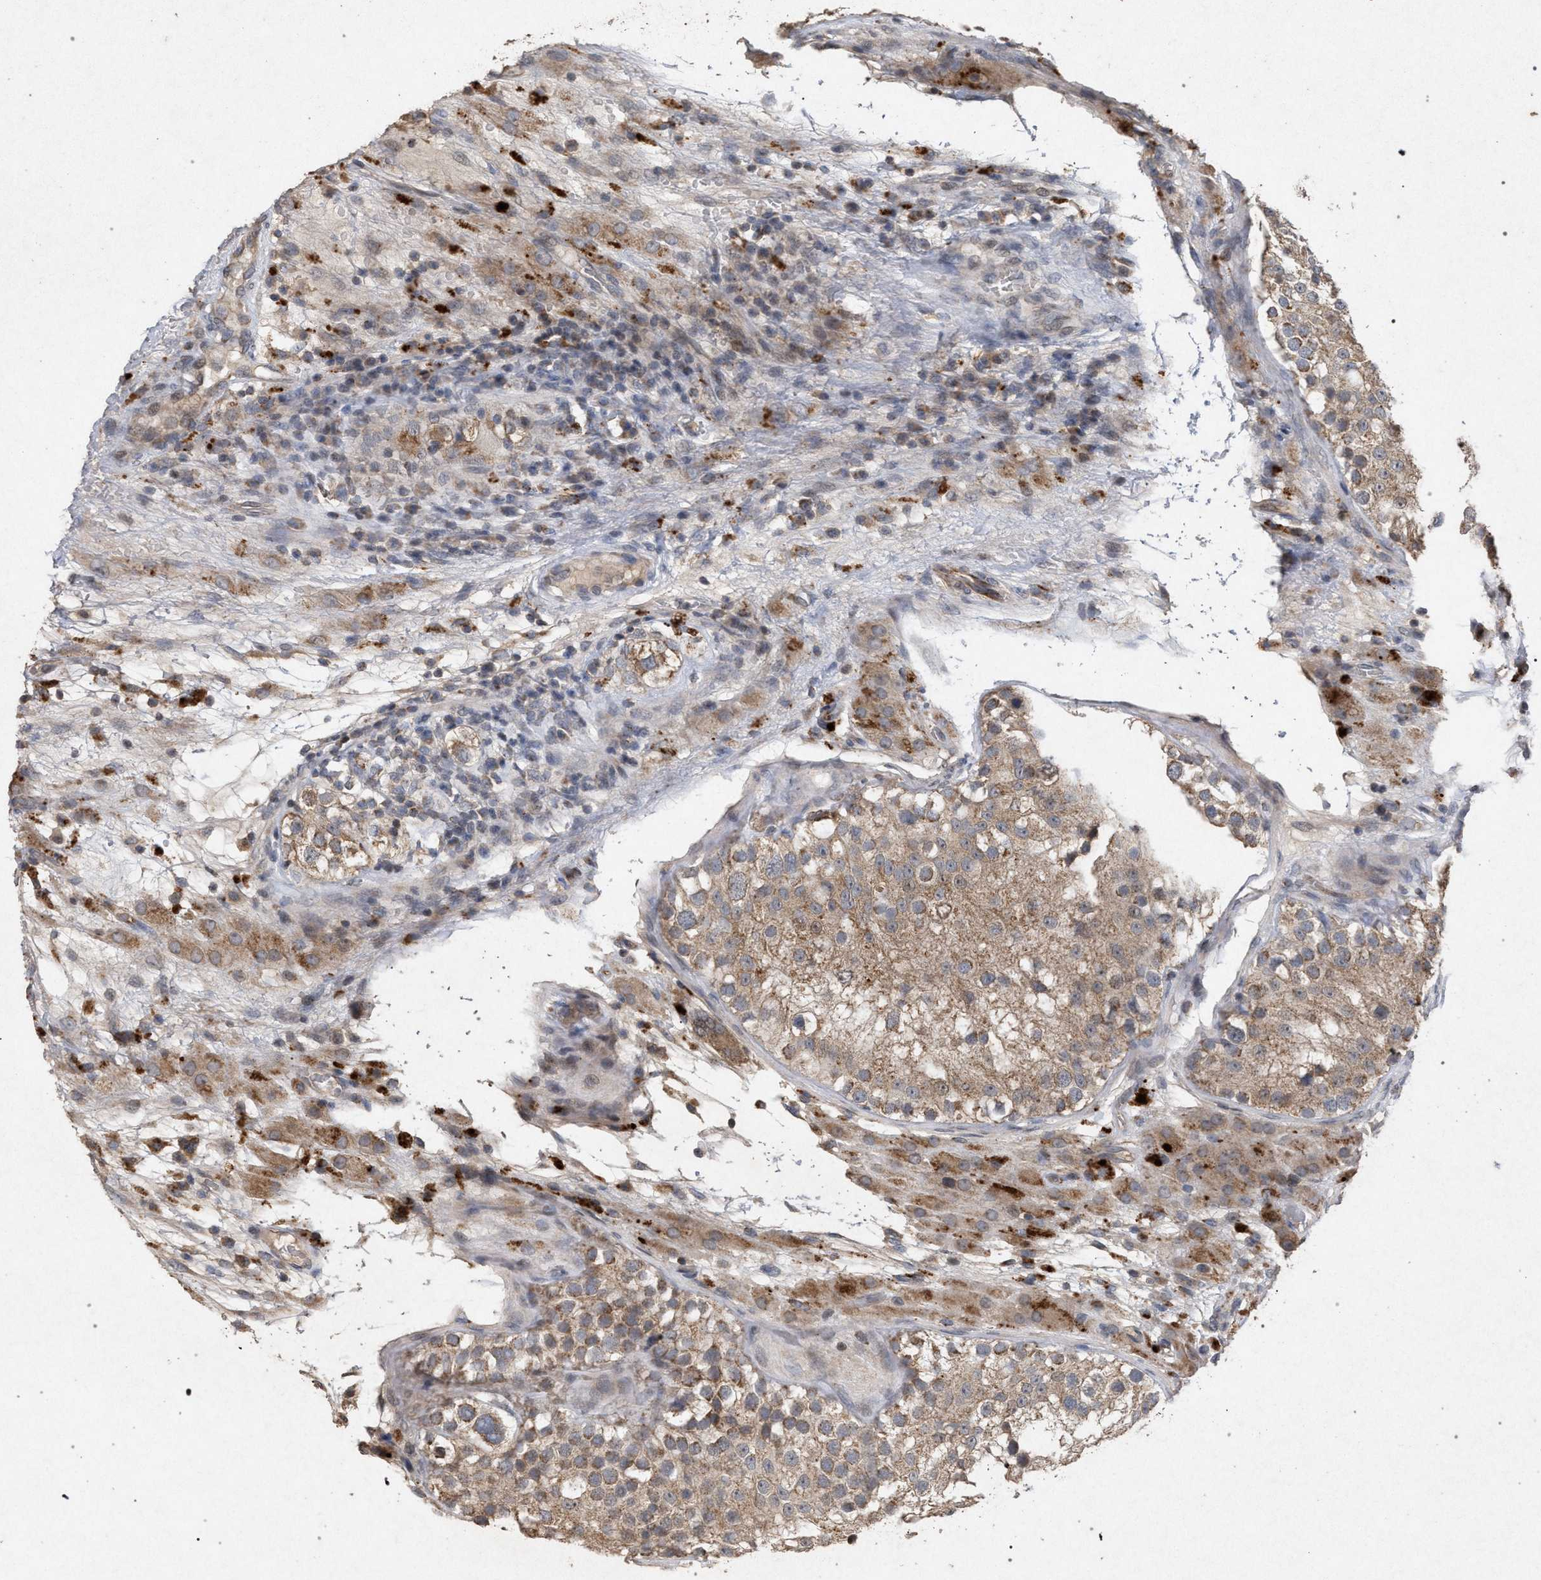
{"staining": {"intensity": "moderate", "quantity": "25%-75%", "location": "cytoplasmic/membranous"}, "tissue": "testis", "cell_type": "Cells in seminiferous ducts", "image_type": "normal", "snomed": [{"axis": "morphology", "description": "Normal tissue, NOS"}, {"axis": "topography", "description": "Testis"}], "caption": "Cells in seminiferous ducts display moderate cytoplasmic/membranous staining in approximately 25%-75% of cells in normal testis.", "gene": "PKD2L1", "patient": {"sex": "male", "age": 26}}